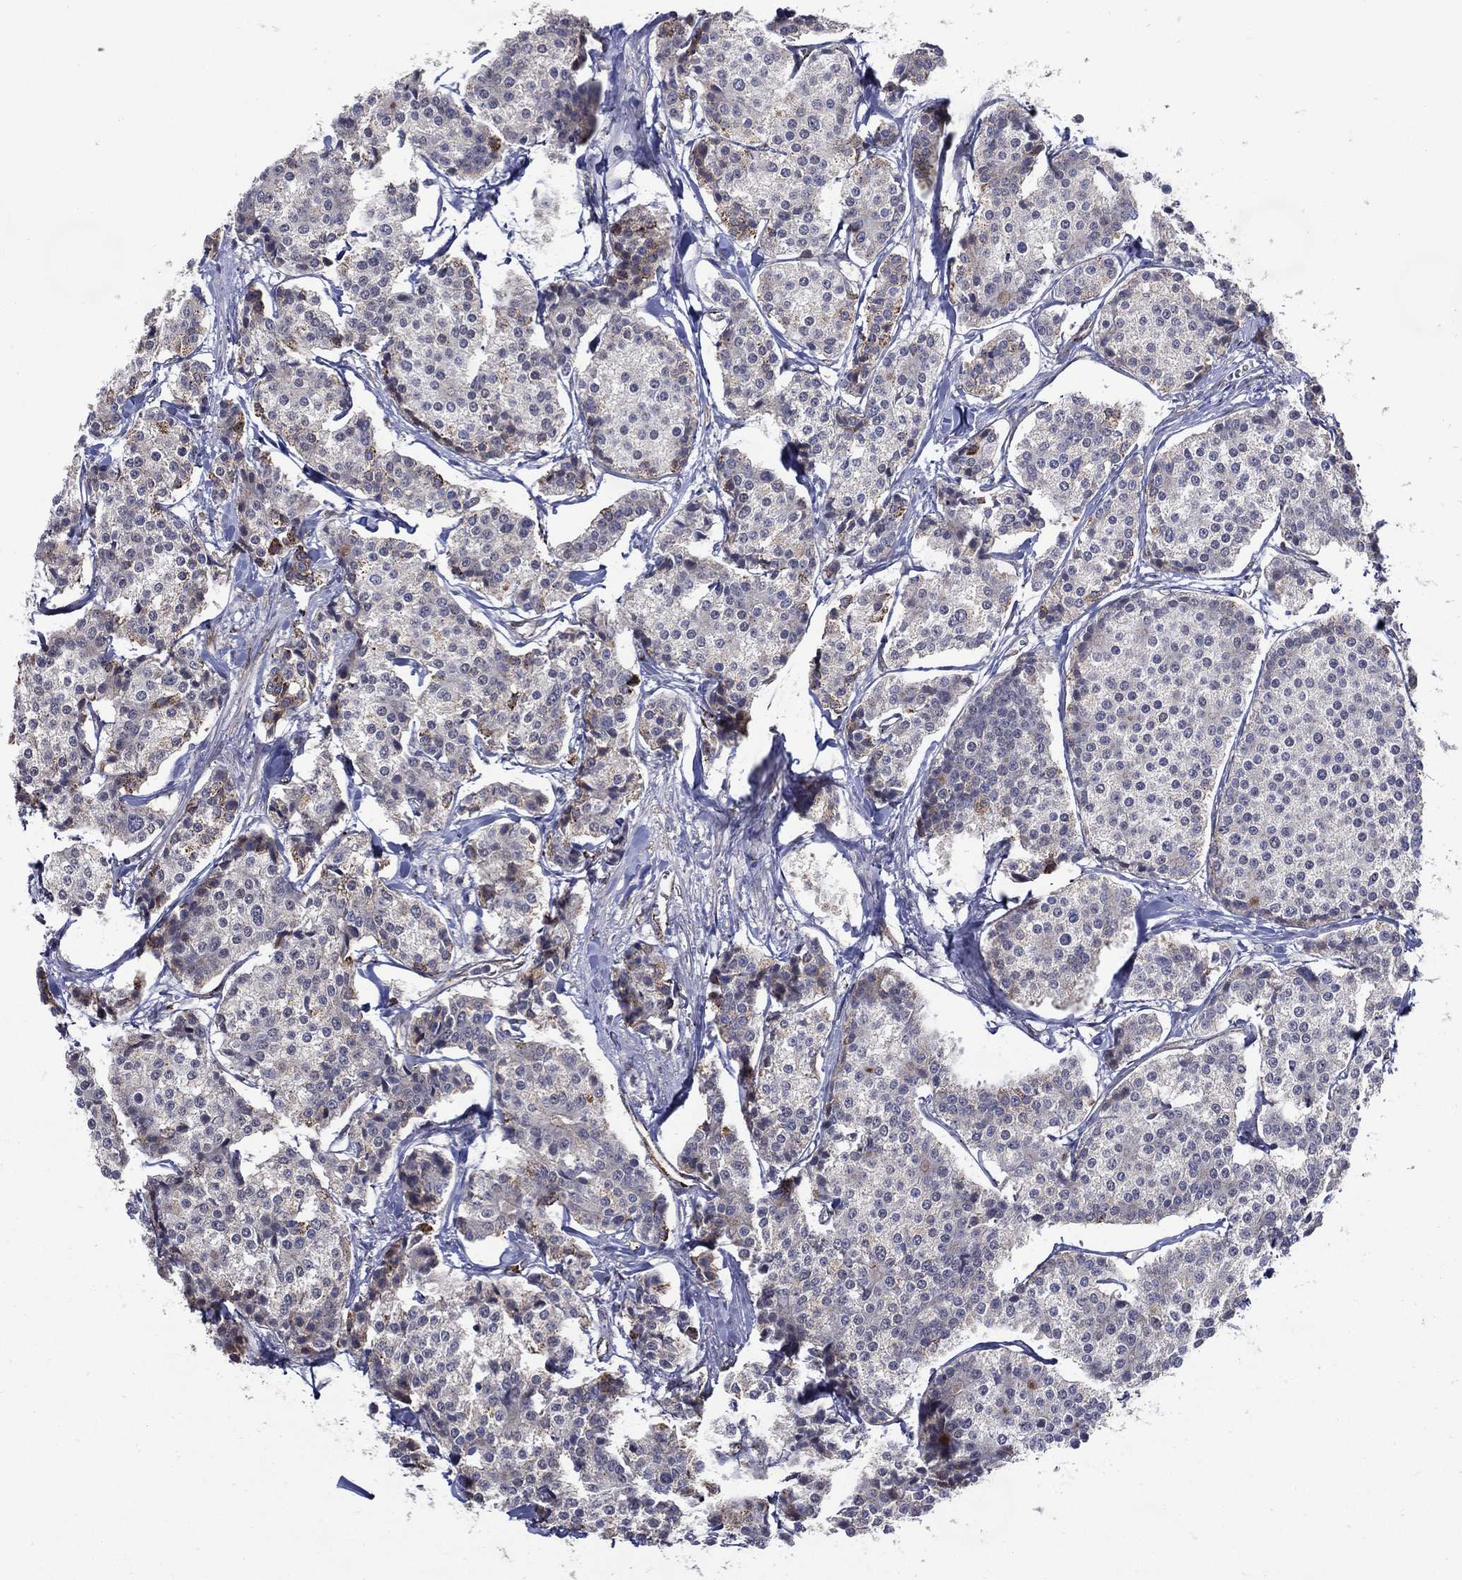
{"staining": {"intensity": "negative", "quantity": "none", "location": "none"}, "tissue": "carcinoid", "cell_type": "Tumor cells", "image_type": "cancer", "snomed": [{"axis": "morphology", "description": "Carcinoid, malignant, NOS"}, {"axis": "topography", "description": "Small intestine"}], "caption": "A histopathology image of malignant carcinoid stained for a protein shows no brown staining in tumor cells. (Brightfield microscopy of DAB (3,3'-diaminobenzidine) immunohistochemistry (IHC) at high magnification).", "gene": "ARHGAP11A", "patient": {"sex": "female", "age": 65}}